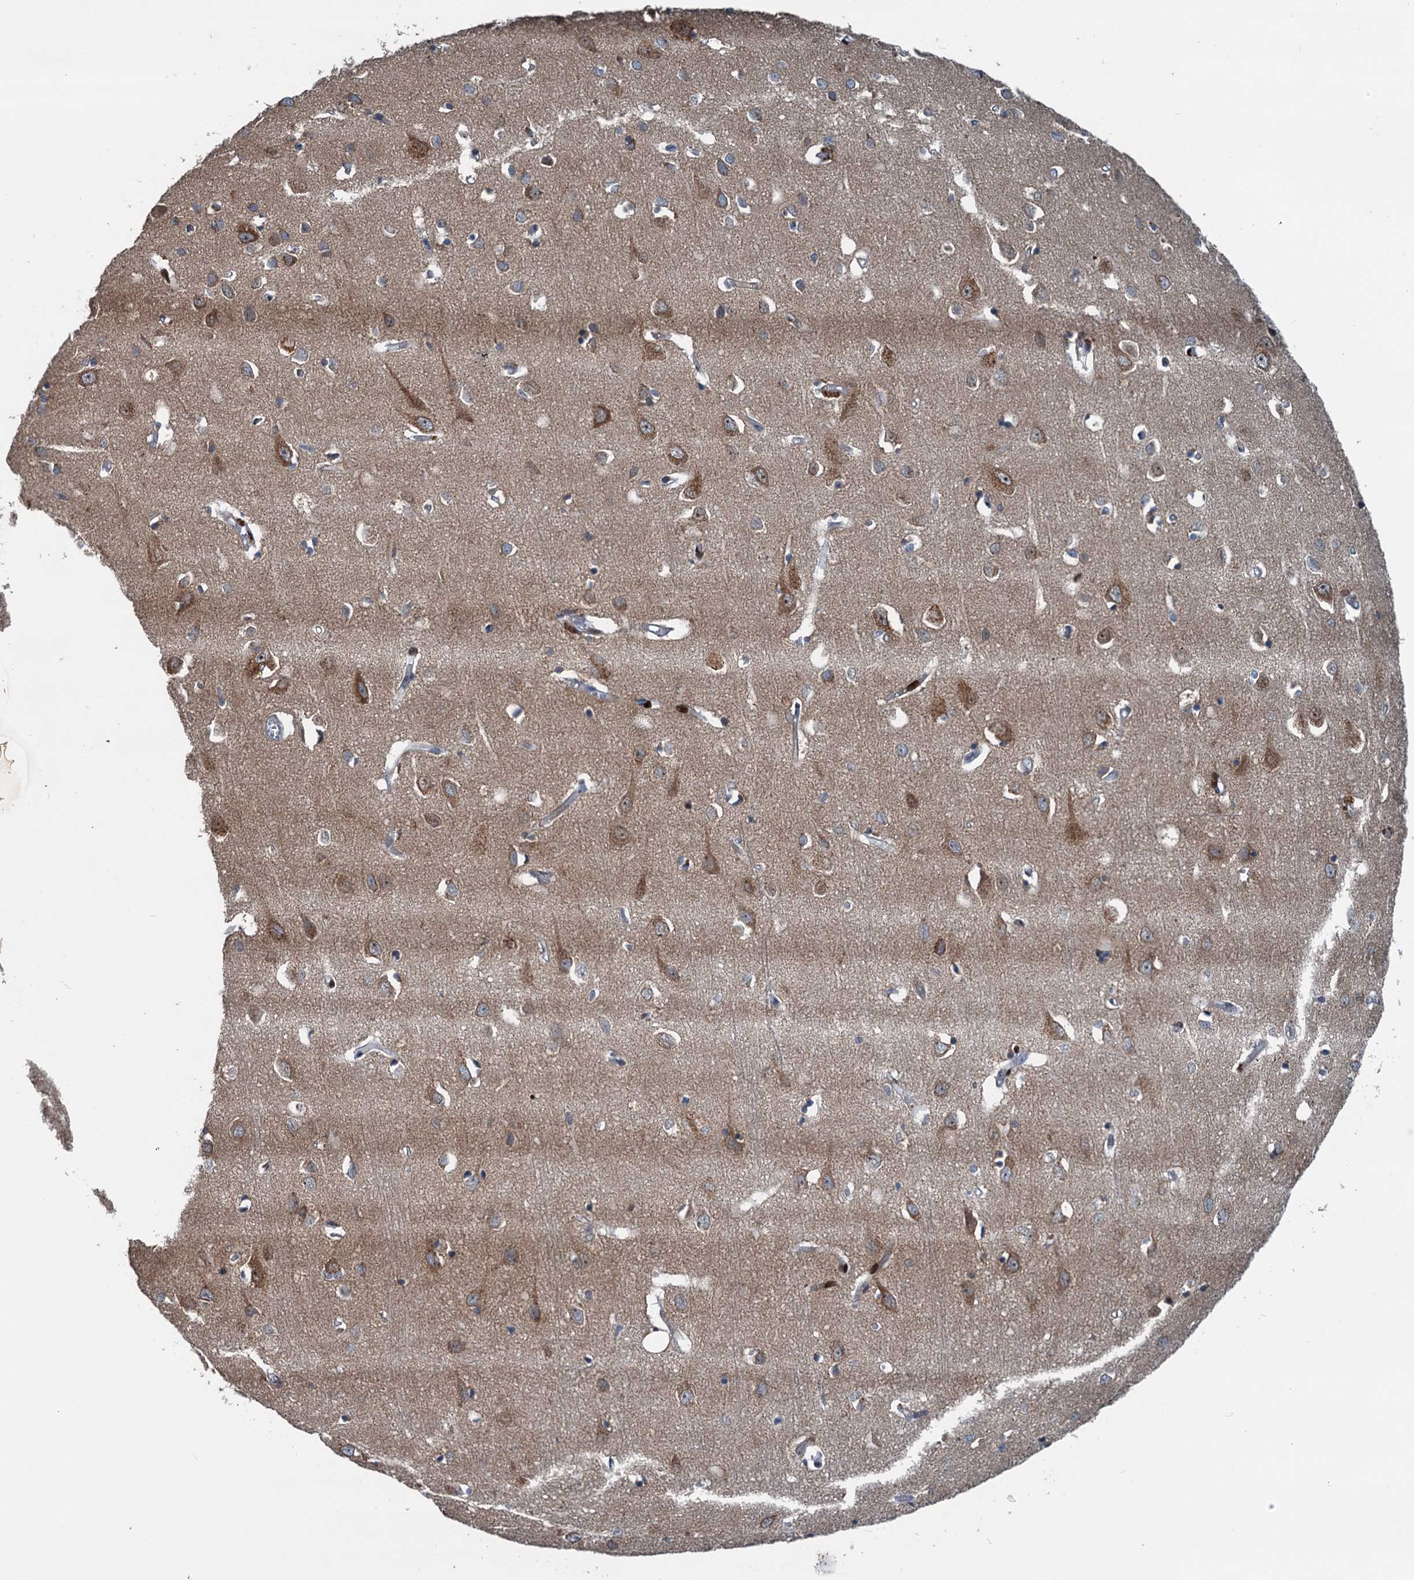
{"staining": {"intensity": "weak", "quantity": "<25%", "location": "cytoplasmic/membranous"}, "tissue": "cerebral cortex", "cell_type": "Endothelial cells", "image_type": "normal", "snomed": [{"axis": "morphology", "description": "Normal tissue, NOS"}, {"axis": "topography", "description": "Cerebral cortex"}], "caption": "This is an immunohistochemistry image of benign human cerebral cortex. There is no staining in endothelial cells.", "gene": "DYNC2I2", "patient": {"sex": "female", "age": 64}}